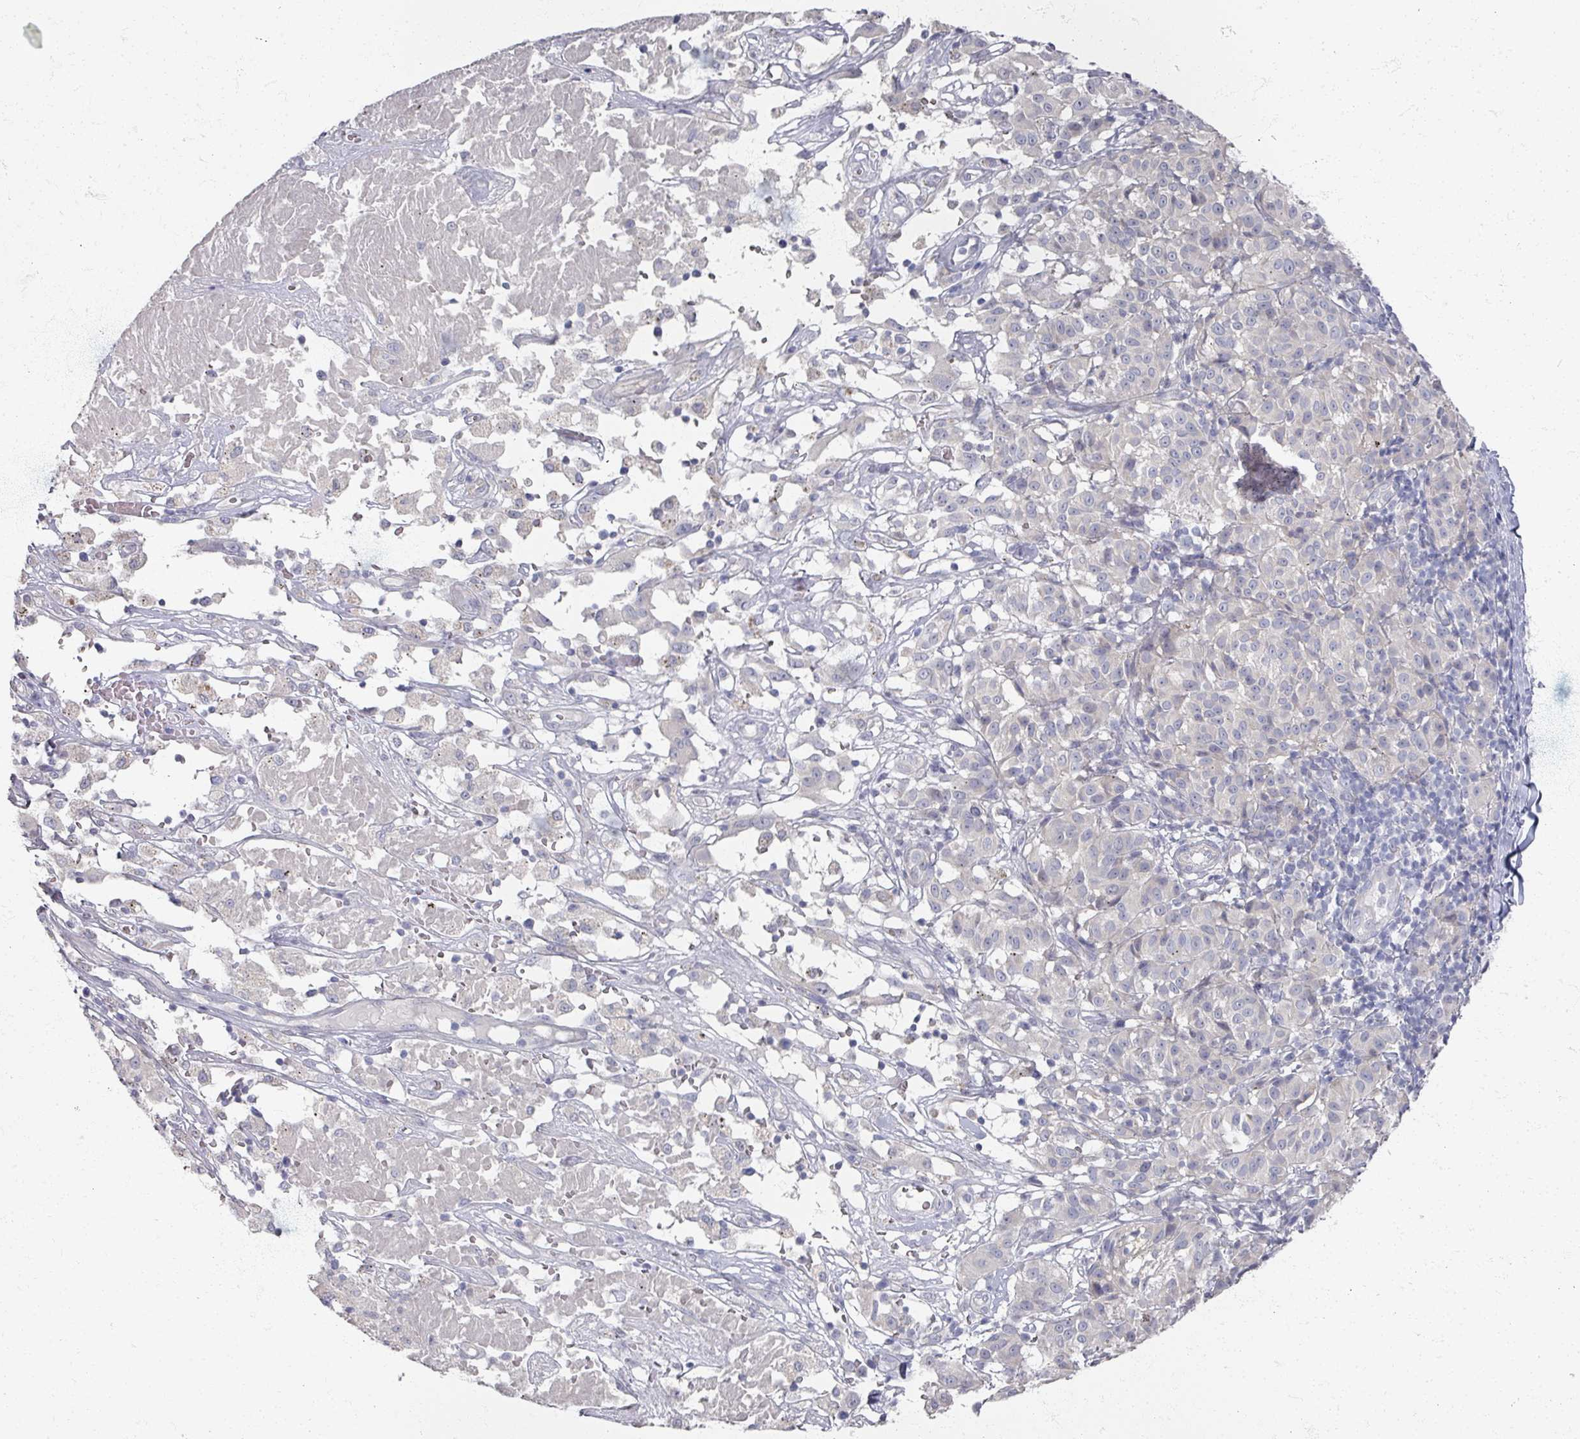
{"staining": {"intensity": "negative", "quantity": "none", "location": "none"}, "tissue": "melanoma", "cell_type": "Tumor cells", "image_type": "cancer", "snomed": [{"axis": "morphology", "description": "Malignant melanoma, NOS"}, {"axis": "topography", "description": "Skin"}], "caption": "Photomicrograph shows no protein staining in tumor cells of malignant melanoma tissue. (DAB IHC visualized using brightfield microscopy, high magnification).", "gene": "TTYH3", "patient": {"sex": "female", "age": 72}}